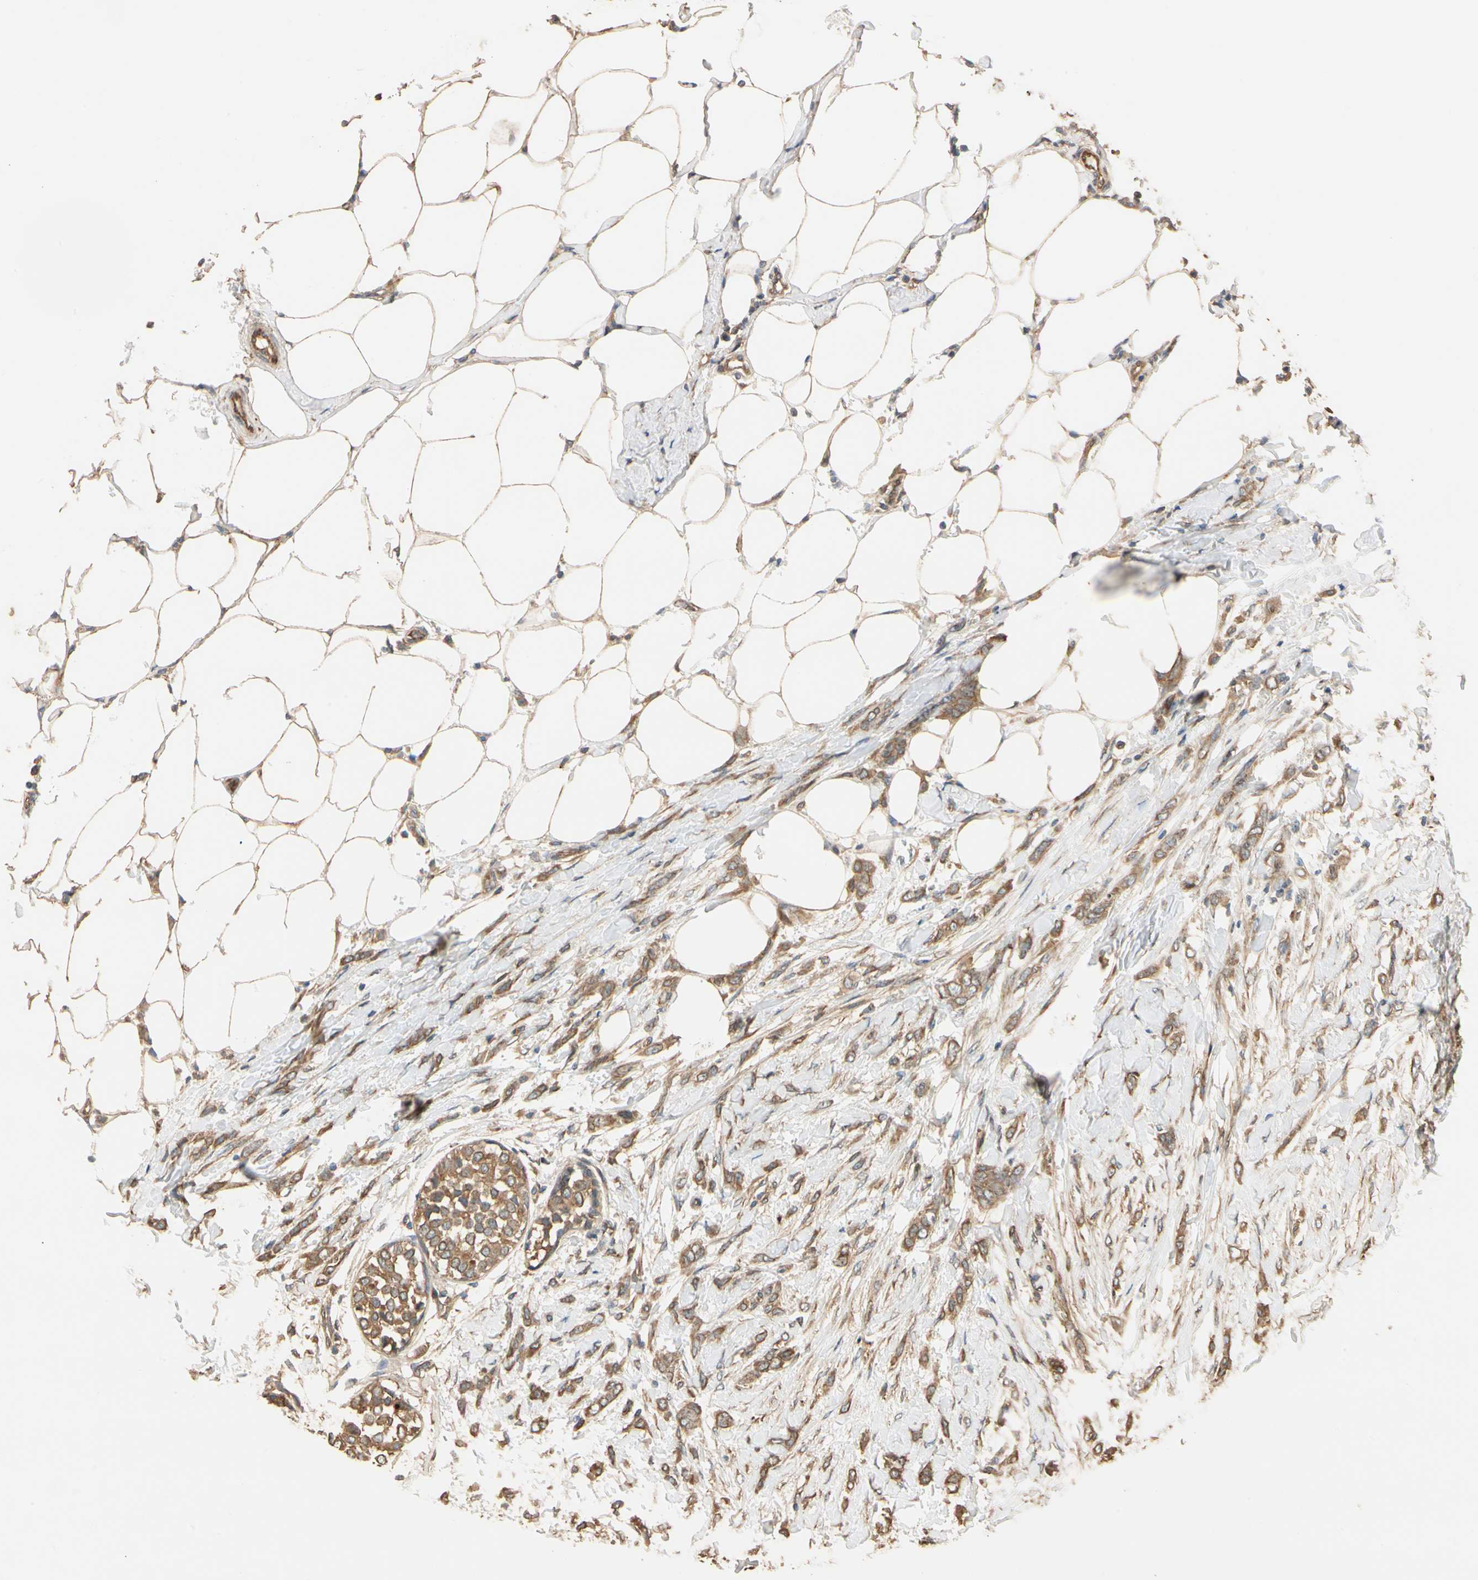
{"staining": {"intensity": "moderate", "quantity": ">75%", "location": "cytoplasmic/membranous"}, "tissue": "breast cancer", "cell_type": "Tumor cells", "image_type": "cancer", "snomed": [{"axis": "morphology", "description": "Lobular carcinoma, in situ"}, {"axis": "morphology", "description": "Lobular carcinoma"}, {"axis": "topography", "description": "Breast"}], "caption": "Breast cancer stained with immunohistochemistry reveals moderate cytoplasmic/membranous expression in about >75% of tumor cells.", "gene": "MGRN1", "patient": {"sex": "female", "age": 41}}